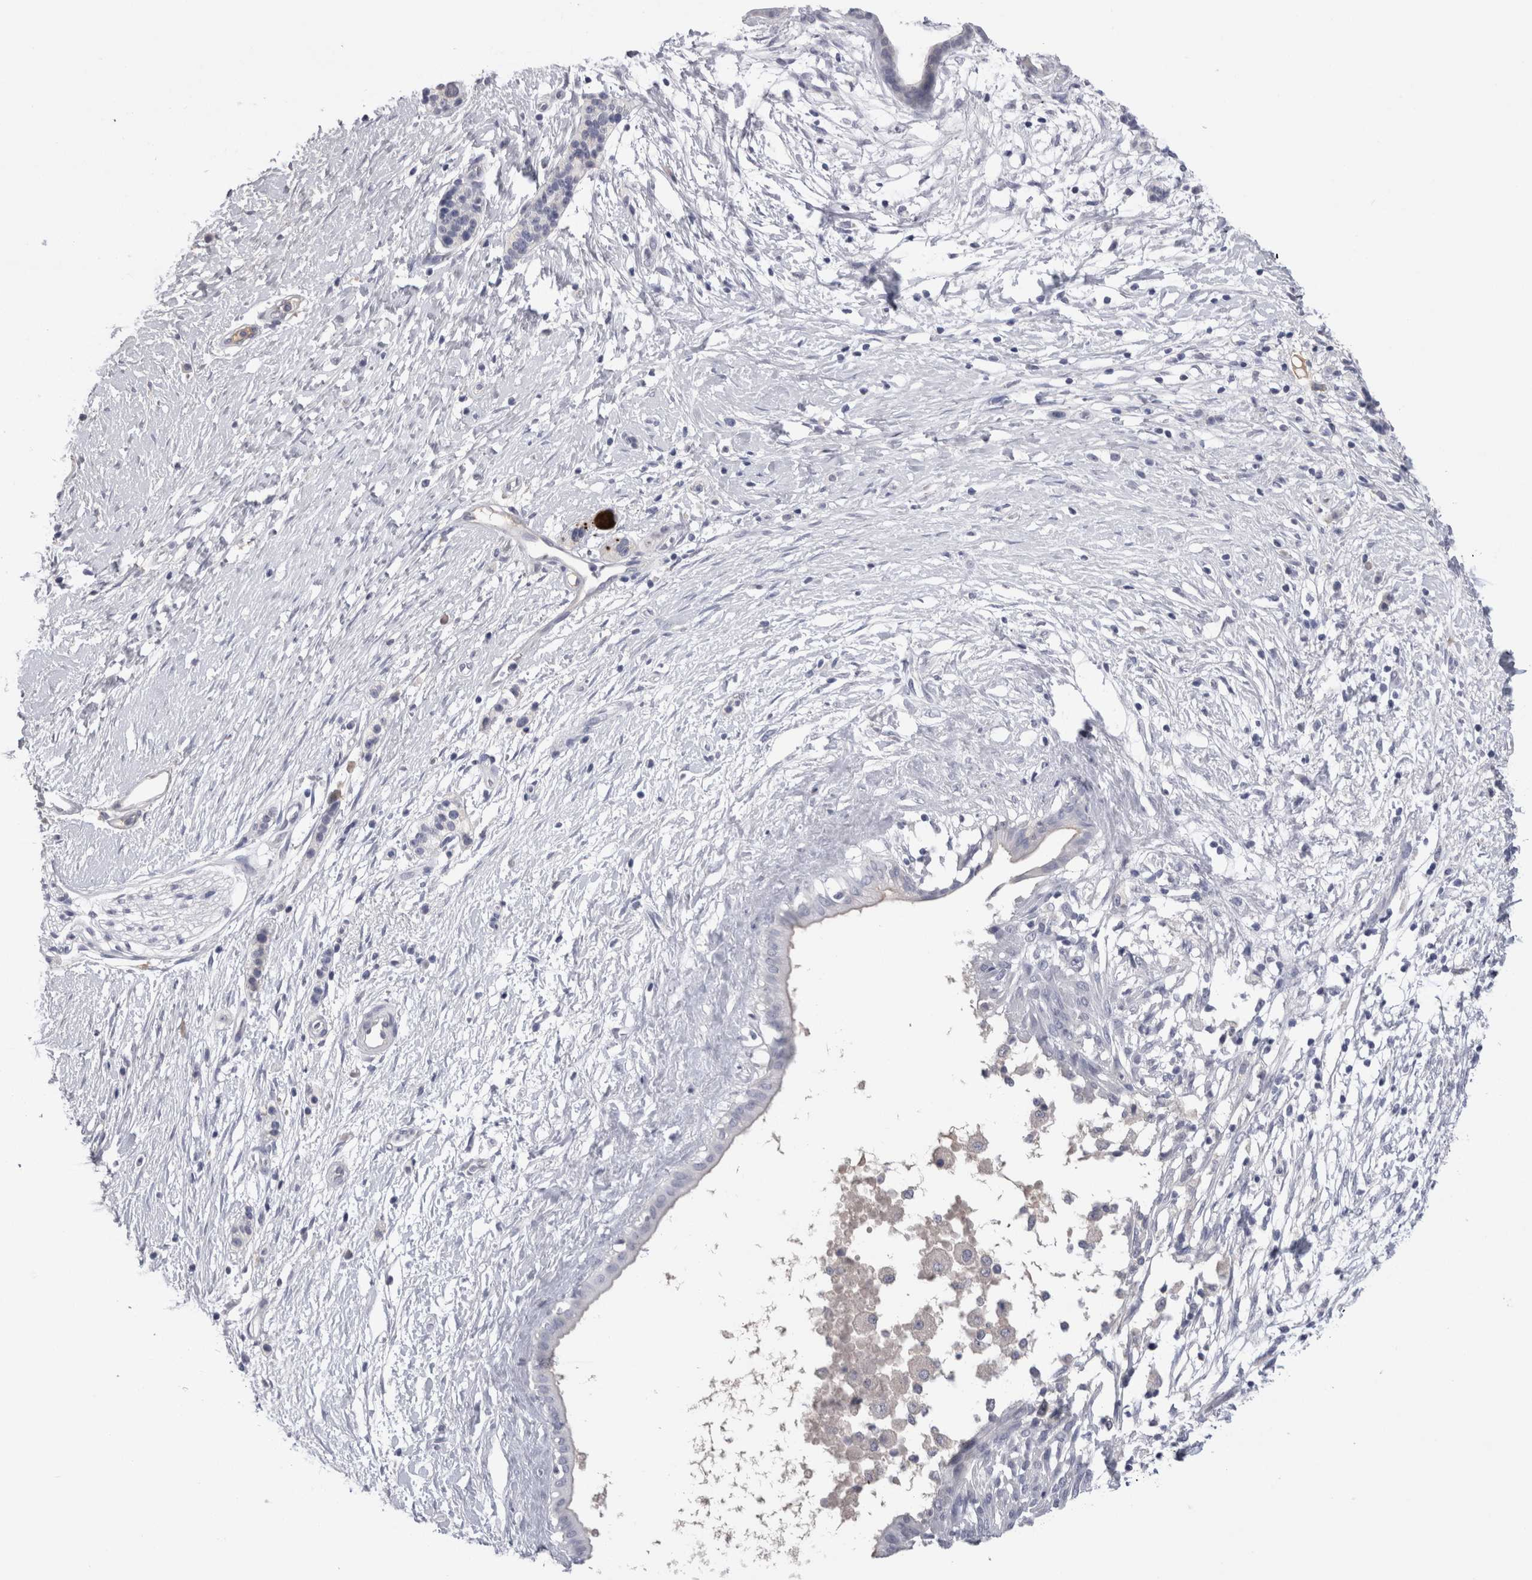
{"staining": {"intensity": "negative", "quantity": "none", "location": "none"}, "tissue": "pancreatic cancer", "cell_type": "Tumor cells", "image_type": "cancer", "snomed": [{"axis": "morphology", "description": "Adenocarcinoma, NOS"}, {"axis": "topography", "description": "Pancreas"}], "caption": "This micrograph is of pancreatic cancer stained with IHC to label a protein in brown with the nuclei are counter-stained blue. There is no expression in tumor cells.", "gene": "REG1A", "patient": {"sex": "male", "age": 50}}